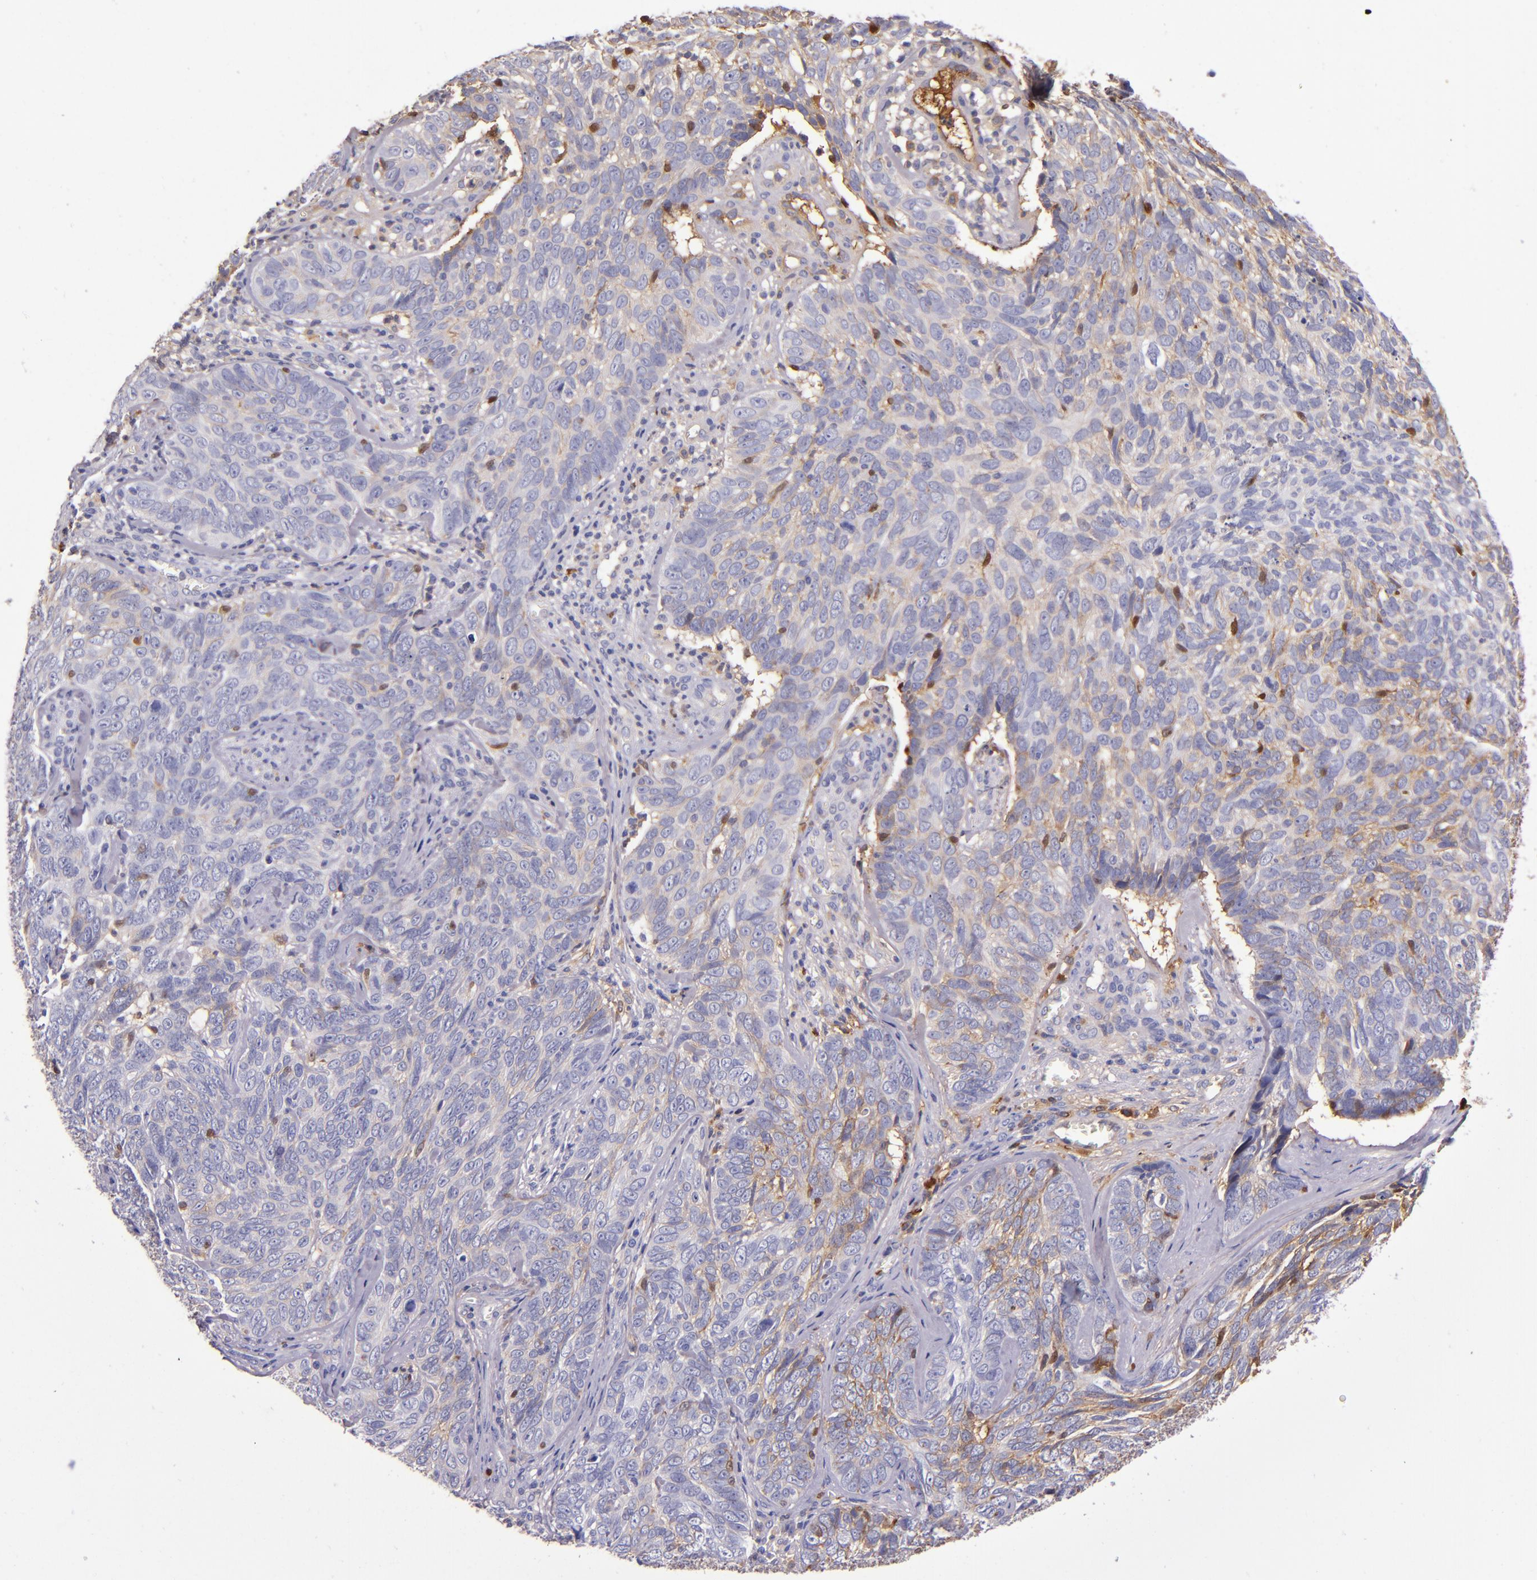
{"staining": {"intensity": "weak", "quantity": "<25%", "location": "cytoplasmic/membranous"}, "tissue": "skin cancer", "cell_type": "Tumor cells", "image_type": "cancer", "snomed": [{"axis": "morphology", "description": "Basal cell carcinoma"}, {"axis": "topography", "description": "Skin"}], "caption": "DAB (3,3'-diaminobenzidine) immunohistochemical staining of human skin basal cell carcinoma shows no significant expression in tumor cells.", "gene": "CLEC3B", "patient": {"sex": "male", "age": 72}}